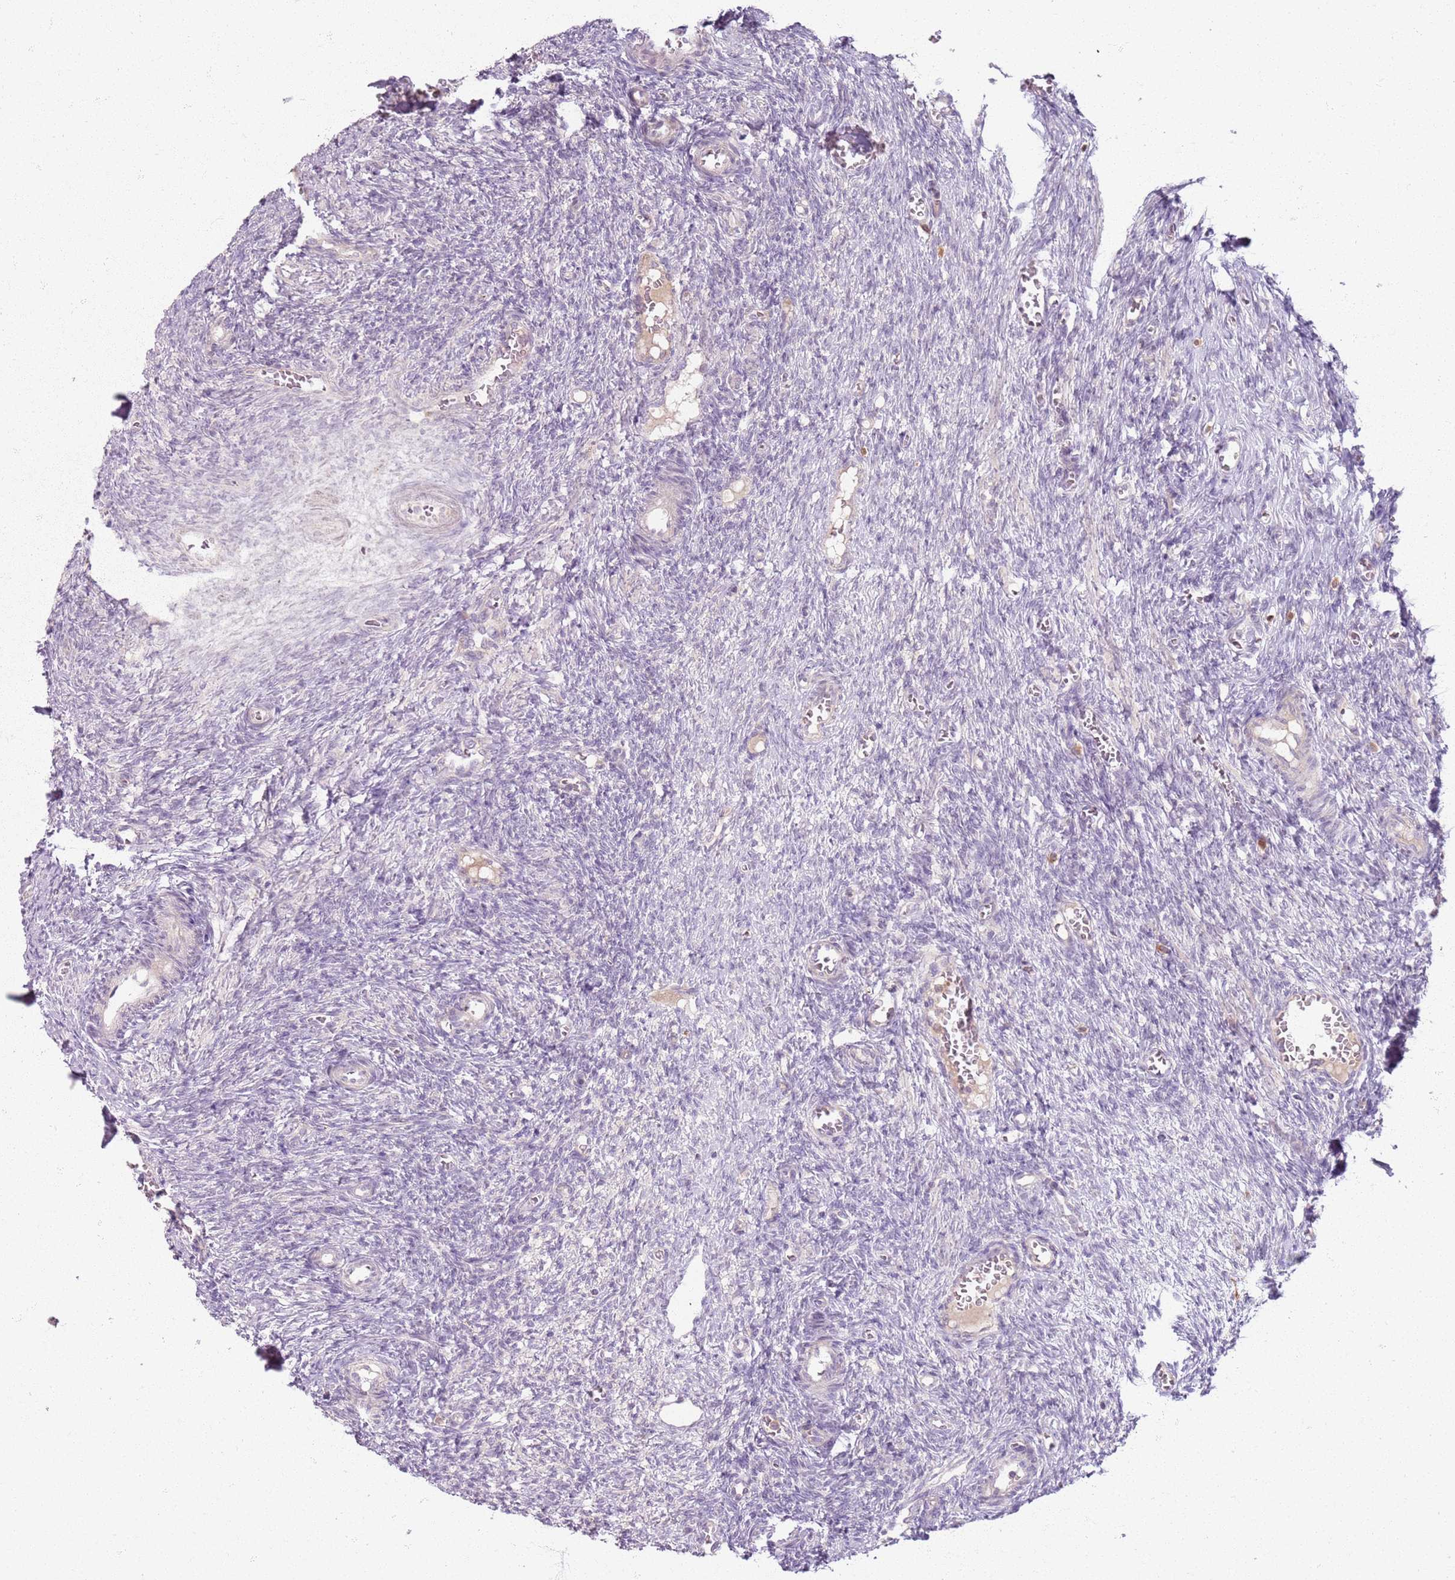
{"staining": {"intensity": "negative", "quantity": "none", "location": "none"}, "tissue": "ovary", "cell_type": "Ovarian stroma cells", "image_type": "normal", "snomed": [{"axis": "morphology", "description": "Normal tissue, NOS"}, {"axis": "topography", "description": "Ovary"}], "caption": "IHC of benign ovary shows no expression in ovarian stroma cells. (Immunohistochemistry (ihc), brightfield microscopy, high magnification).", "gene": "ZDHHC2", "patient": {"sex": "female", "age": 27}}